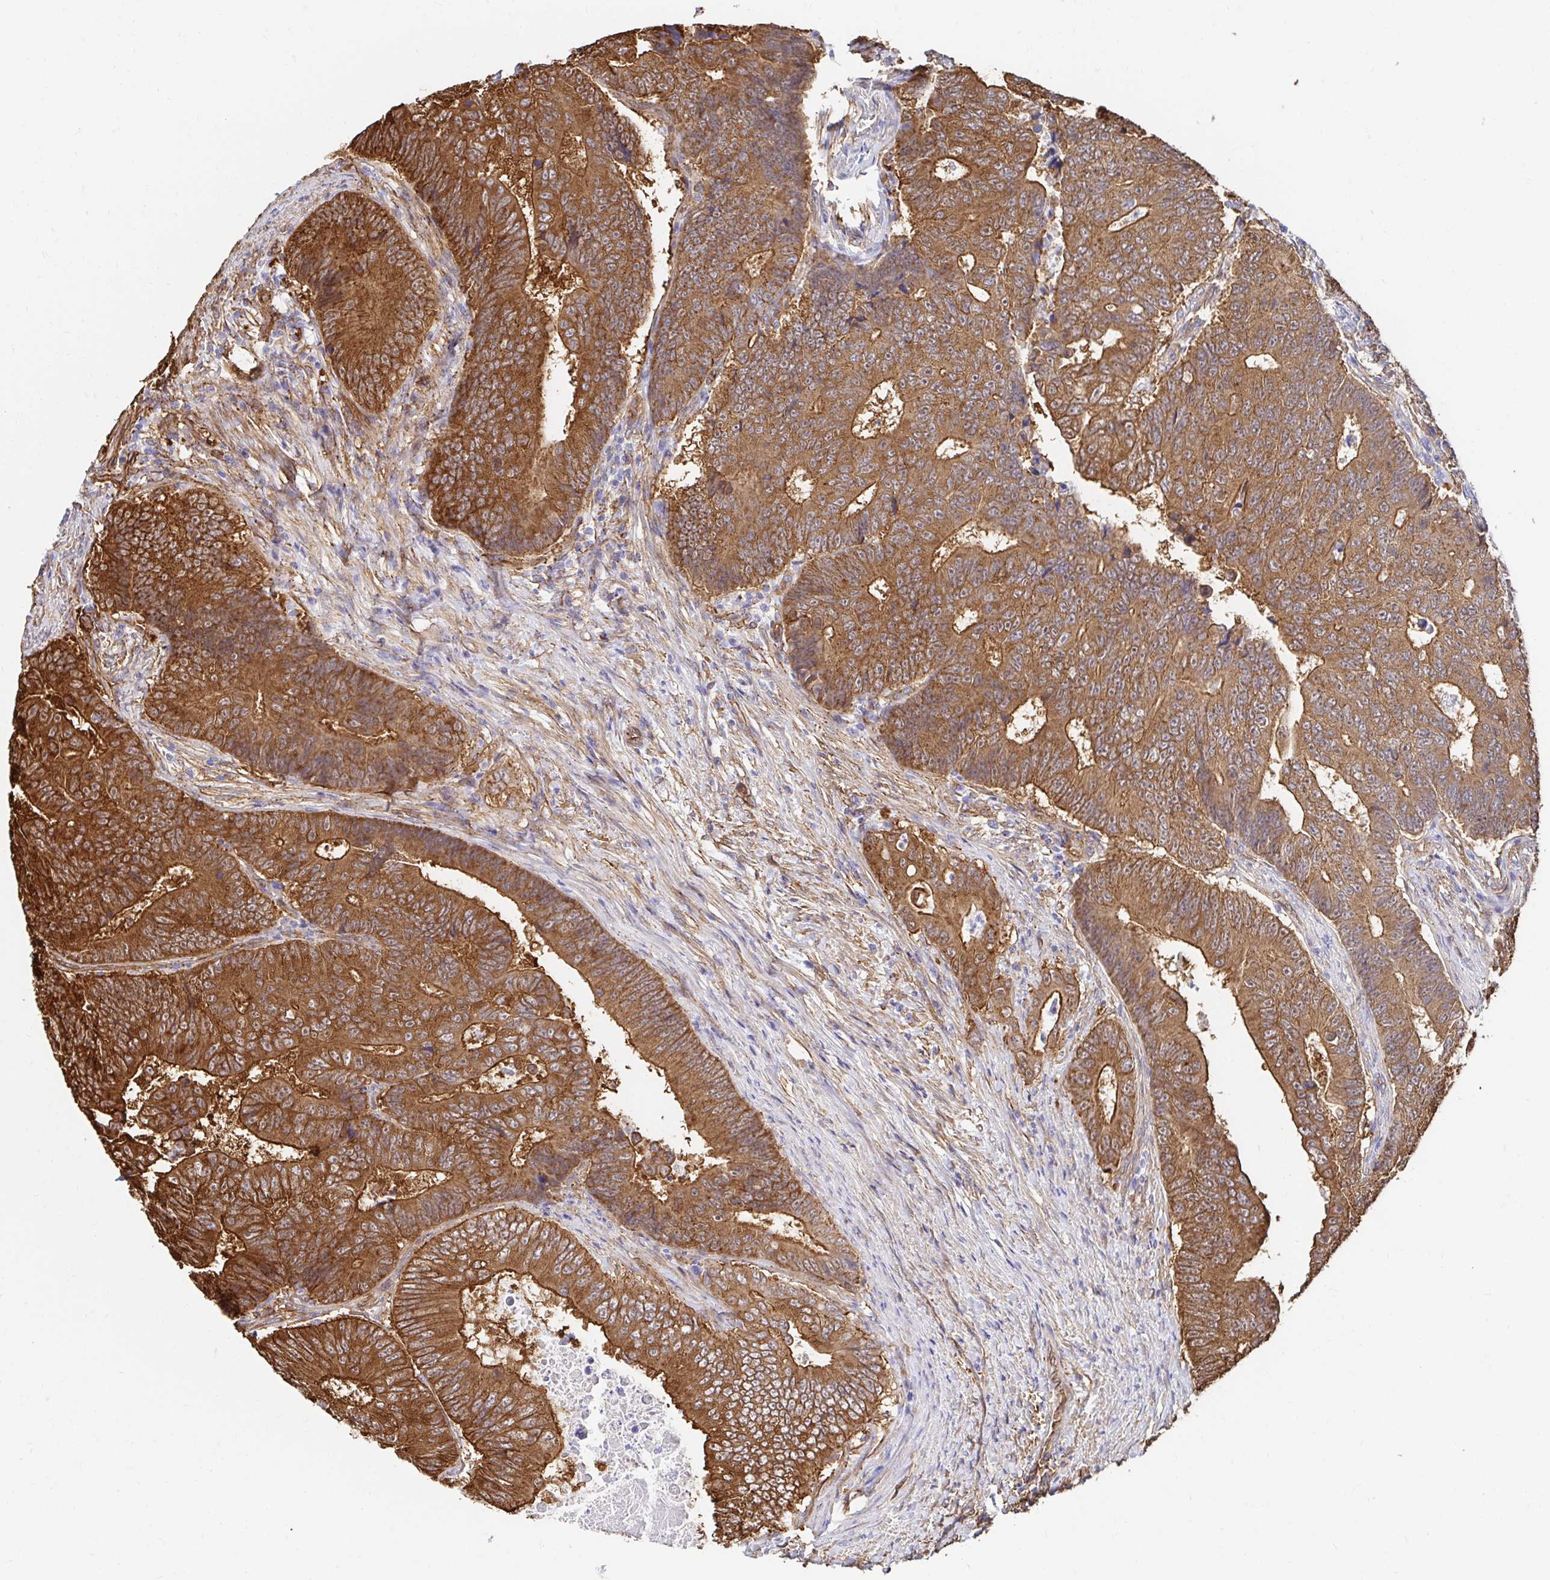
{"staining": {"intensity": "strong", "quantity": ">75%", "location": "cytoplasmic/membranous"}, "tissue": "colorectal cancer", "cell_type": "Tumor cells", "image_type": "cancer", "snomed": [{"axis": "morphology", "description": "Adenocarcinoma, NOS"}, {"axis": "topography", "description": "Colon"}], "caption": "Protein expression analysis of human adenocarcinoma (colorectal) reveals strong cytoplasmic/membranous expression in about >75% of tumor cells.", "gene": "CTTN", "patient": {"sex": "female", "age": 48}}